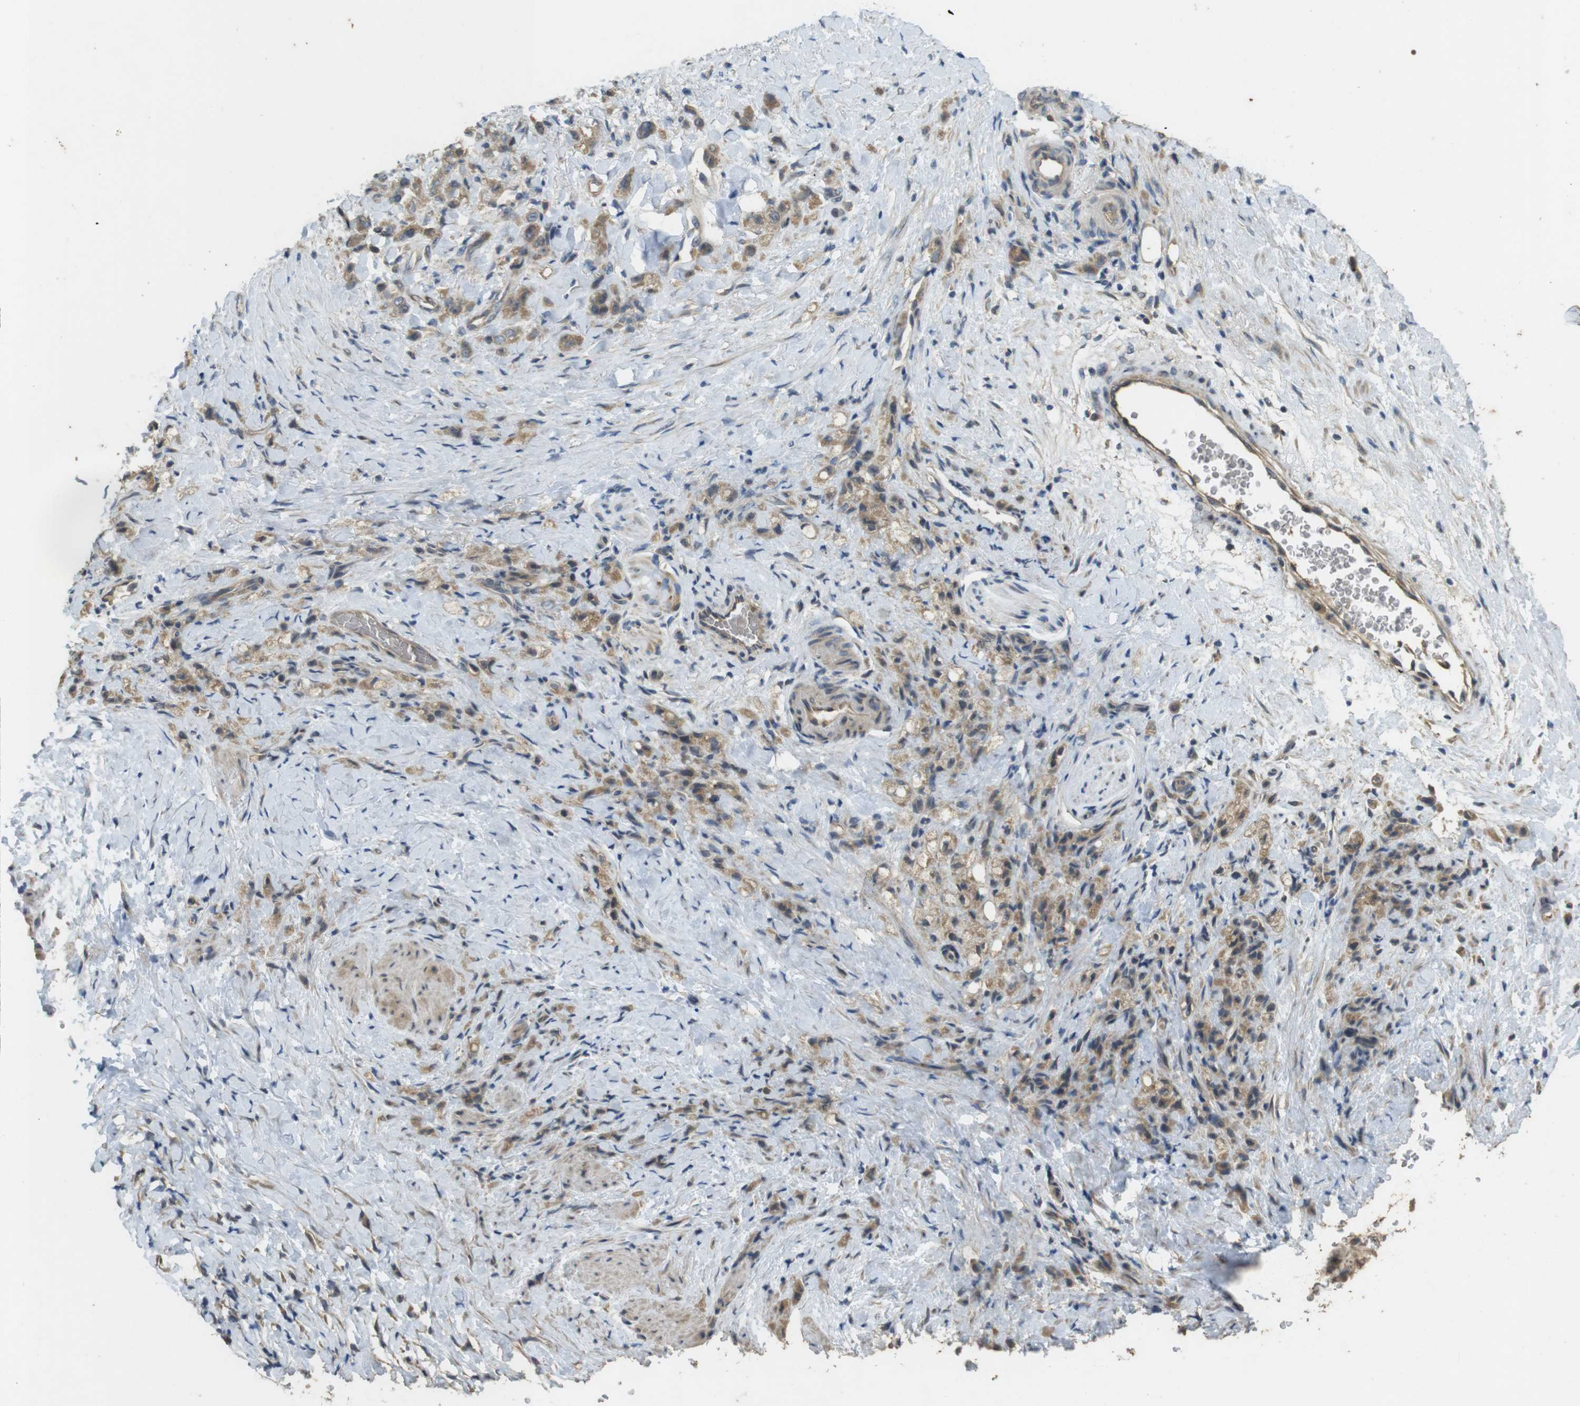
{"staining": {"intensity": "moderate", "quantity": ">75%", "location": "cytoplasmic/membranous"}, "tissue": "stomach cancer", "cell_type": "Tumor cells", "image_type": "cancer", "snomed": [{"axis": "morphology", "description": "Adenocarcinoma, NOS"}, {"axis": "topography", "description": "Stomach"}], "caption": "Immunohistochemistry (IHC) micrograph of stomach adenocarcinoma stained for a protein (brown), which displays medium levels of moderate cytoplasmic/membranous staining in approximately >75% of tumor cells.", "gene": "CLTC", "patient": {"sex": "male", "age": 82}}